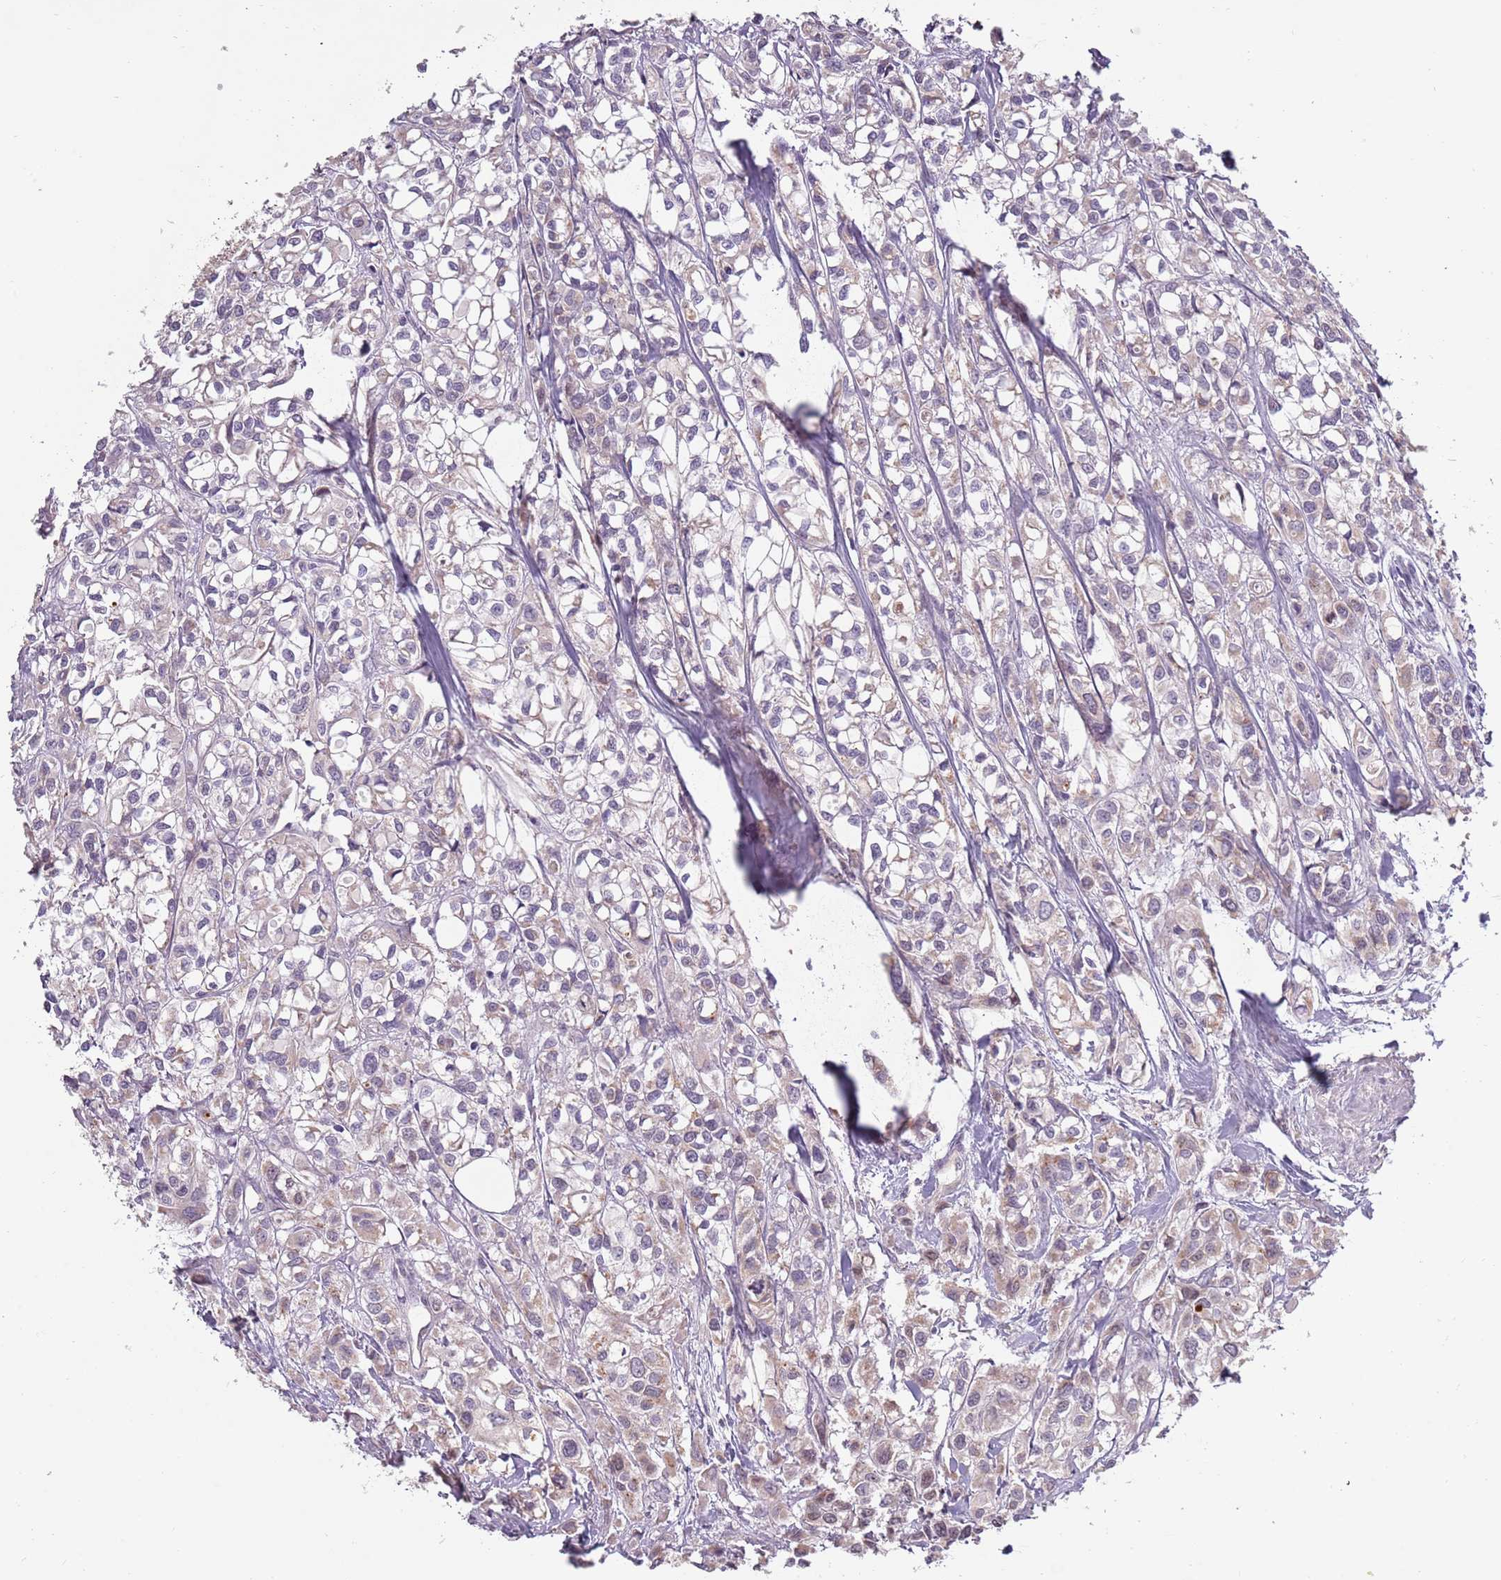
{"staining": {"intensity": "weak", "quantity": "<25%", "location": "cytoplasmic/membranous,nuclear"}, "tissue": "urothelial cancer", "cell_type": "Tumor cells", "image_type": "cancer", "snomed": [{"axis": "morphology", "description": "Urothelial carcinoma, High grade"}, {"axis": "topography", "description": "Urinary bladder"}], "caption": "A micrograph of urothelial carcinoma (high-grade) stained for a protein exhibits no brown staining in tumor cells.", "gene": "SYS1", "patient": {"sex": "male", "age": 67}}